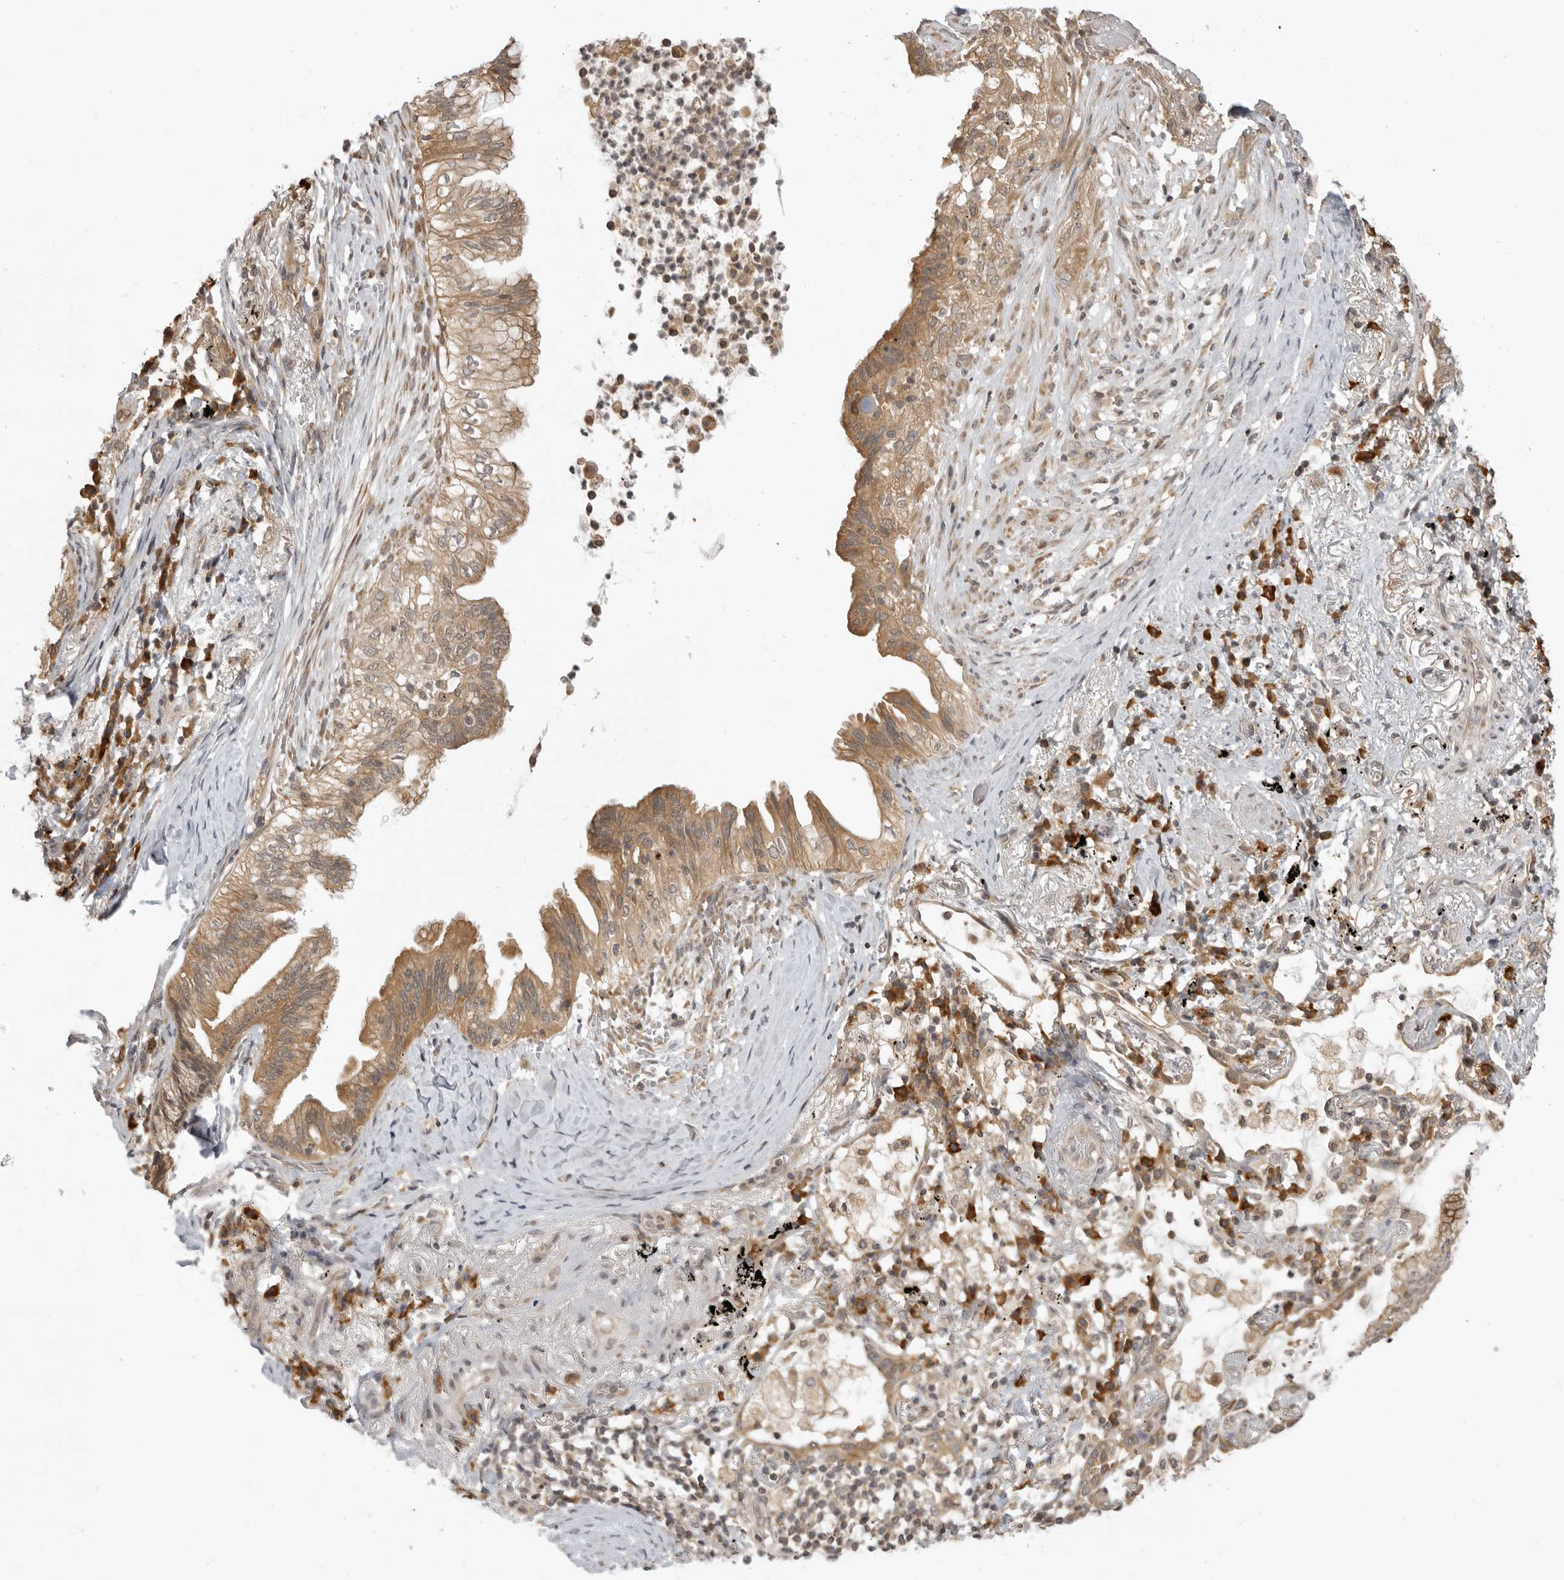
{"staining": {"intensity": "moderate", "quantity": ">75%", "location": "cytoplasmic/membranous"}, "tissue": "lung cancer", "cell_type": "Tumor cells", "image_type": "cancer", "snomed": [{"axis": "morphology", "description": "Adenocarcinoma, NOS"}, {"axis": "topography", "description": "Lung"}], "caption": "Immunohistochemical staining of human lung cancer (adenocarcinoma) displays medium levels of moderate cytoplasmic/membranous protein staining in about >75% of tumor cells.", "gene": "PRRC2A", "patient": {"sex": "female", "age": 70}}